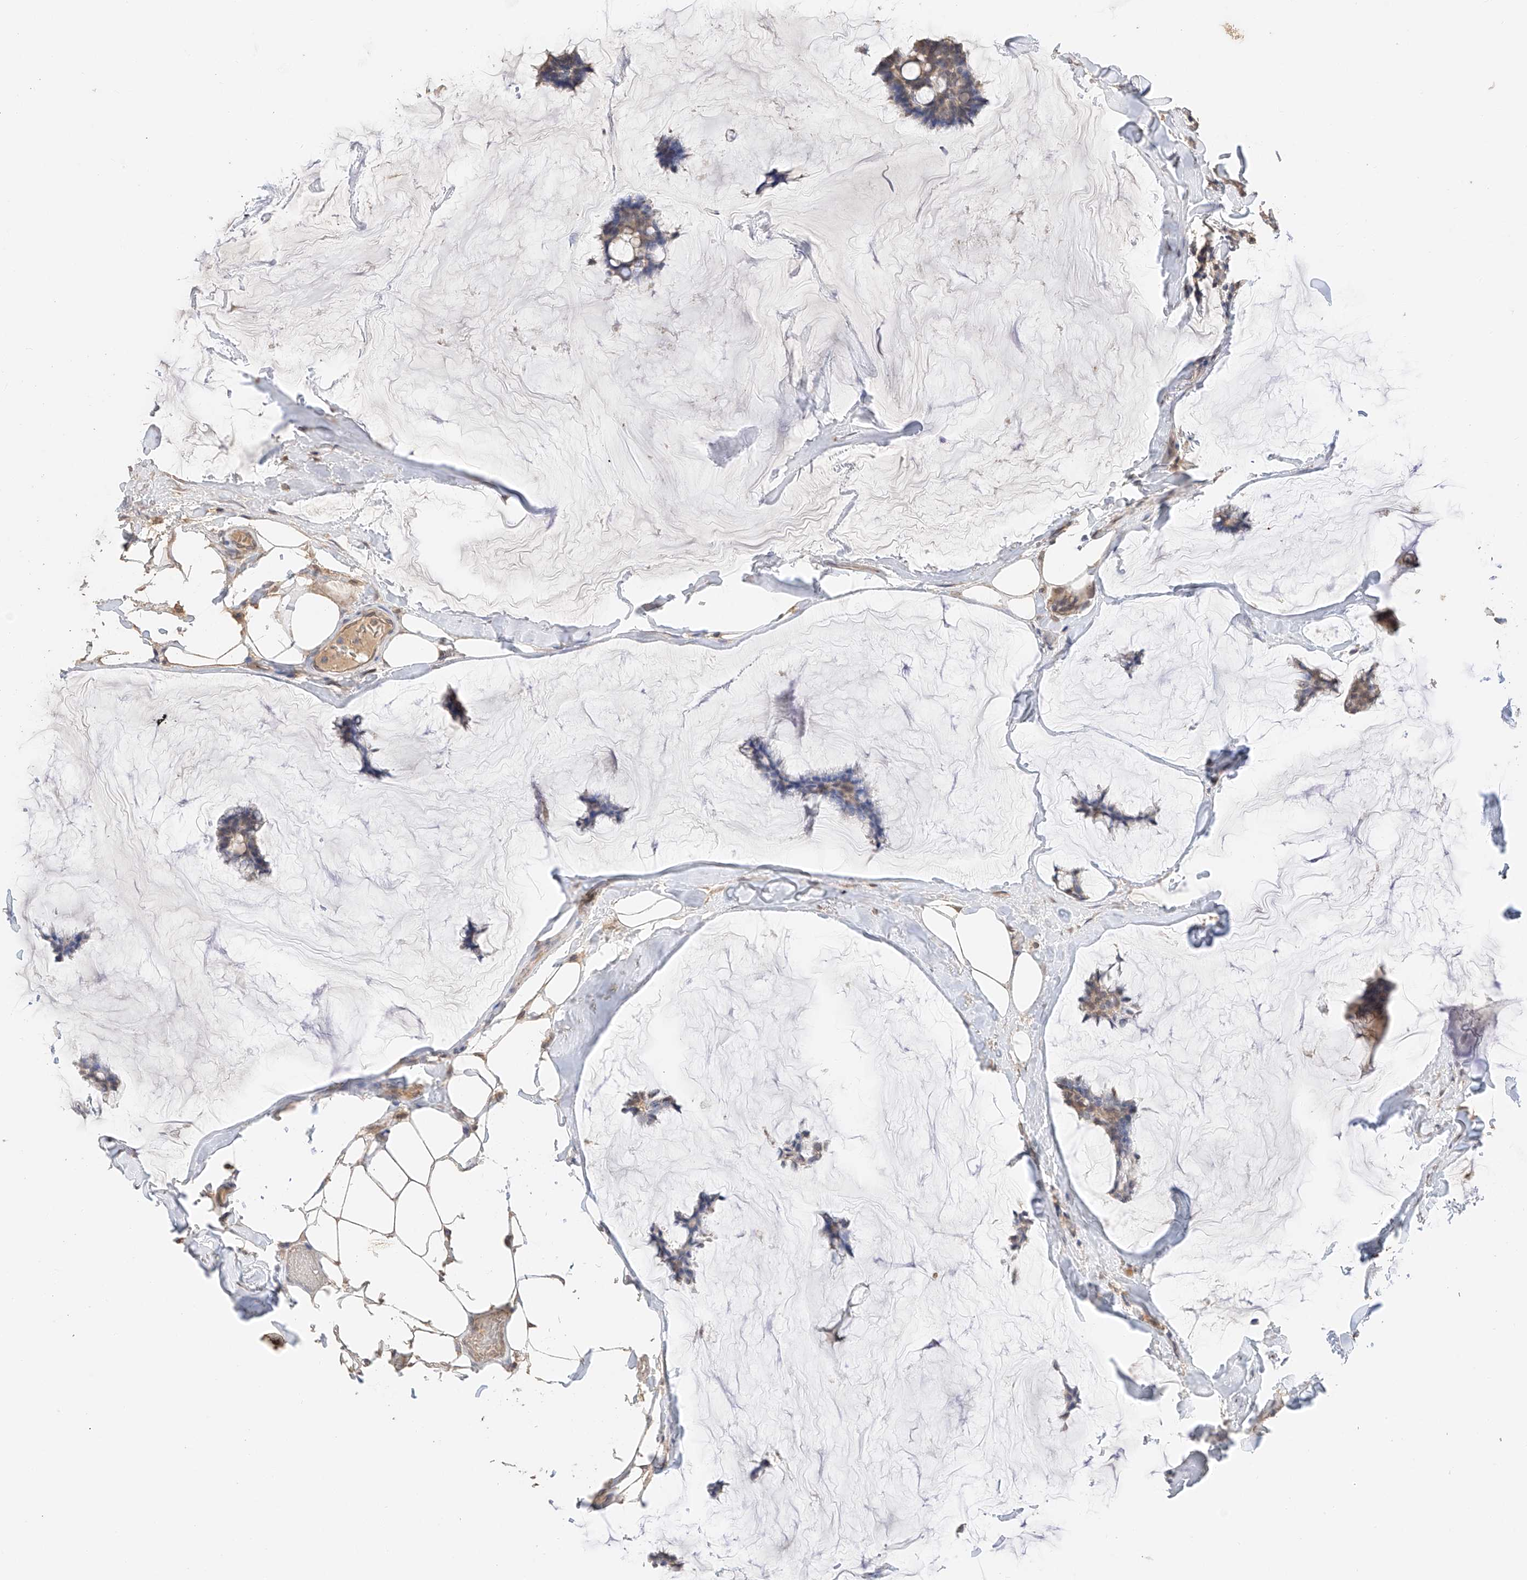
{"staining": {"intensity": "weak", "quantity": "25%-75%", "location": "cytoplasmic/membranous"}, "tissue": "breast cancer", "cell_type": "Tumor cells", "image_type": "cancer", "snomed": [{"axis": "morphology", "description": "Duct carcinoma"}, {"axis": "topography", "description": "Breast"}], "caption": "Tumor cells show low levels of weak cytoplasmic/membranous expression in about 25%-75% of cells in human breast infiltrating ductal carcinoma.", "gene": "IL22RA2", "patient": {"sex": "female", "age": 93}}